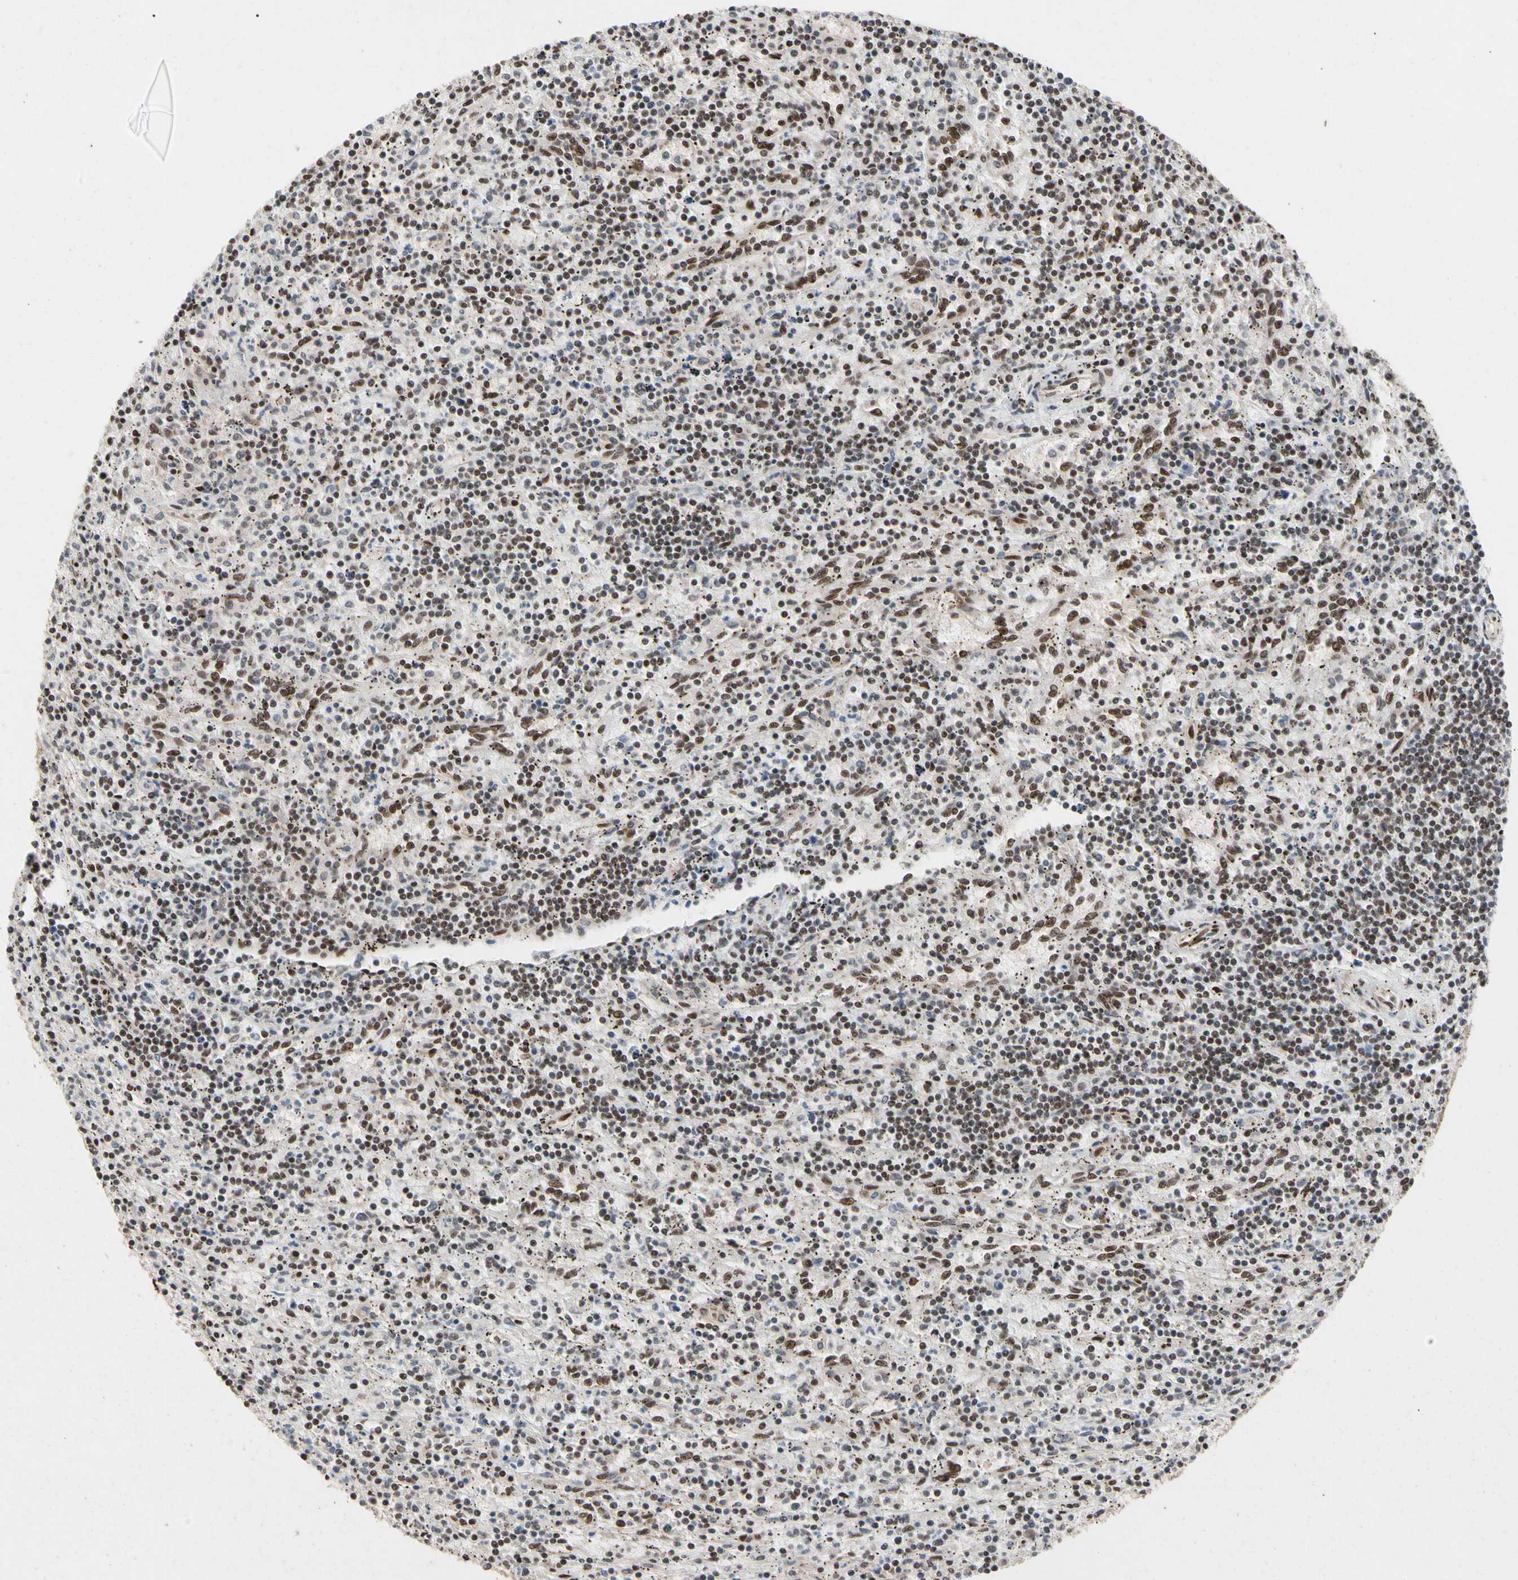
{"staining": {"intensity": "moderate", "quantity": ">75%", "location": "nuclear"}, "tissue": "lymphoma", "cell_type": "Tumor cells", "image_type": "cancer", "snomed": [{"axis": "morphology", "description": "Malignant lymphoma, non-Hodgkin's type, Low grade"}, {"axis": "topography", "description": "Spleen"}], "caption": "Malignant lymphoma, non-Hodgkin's type (low-grade) tissue exhibits moderate nuclear staining in approximately >75% of tumor cells (IHC, brightfield microscopy, high magnification).", "gene": "FAM98B", "patient": {"sex": "male", "age": 76}}